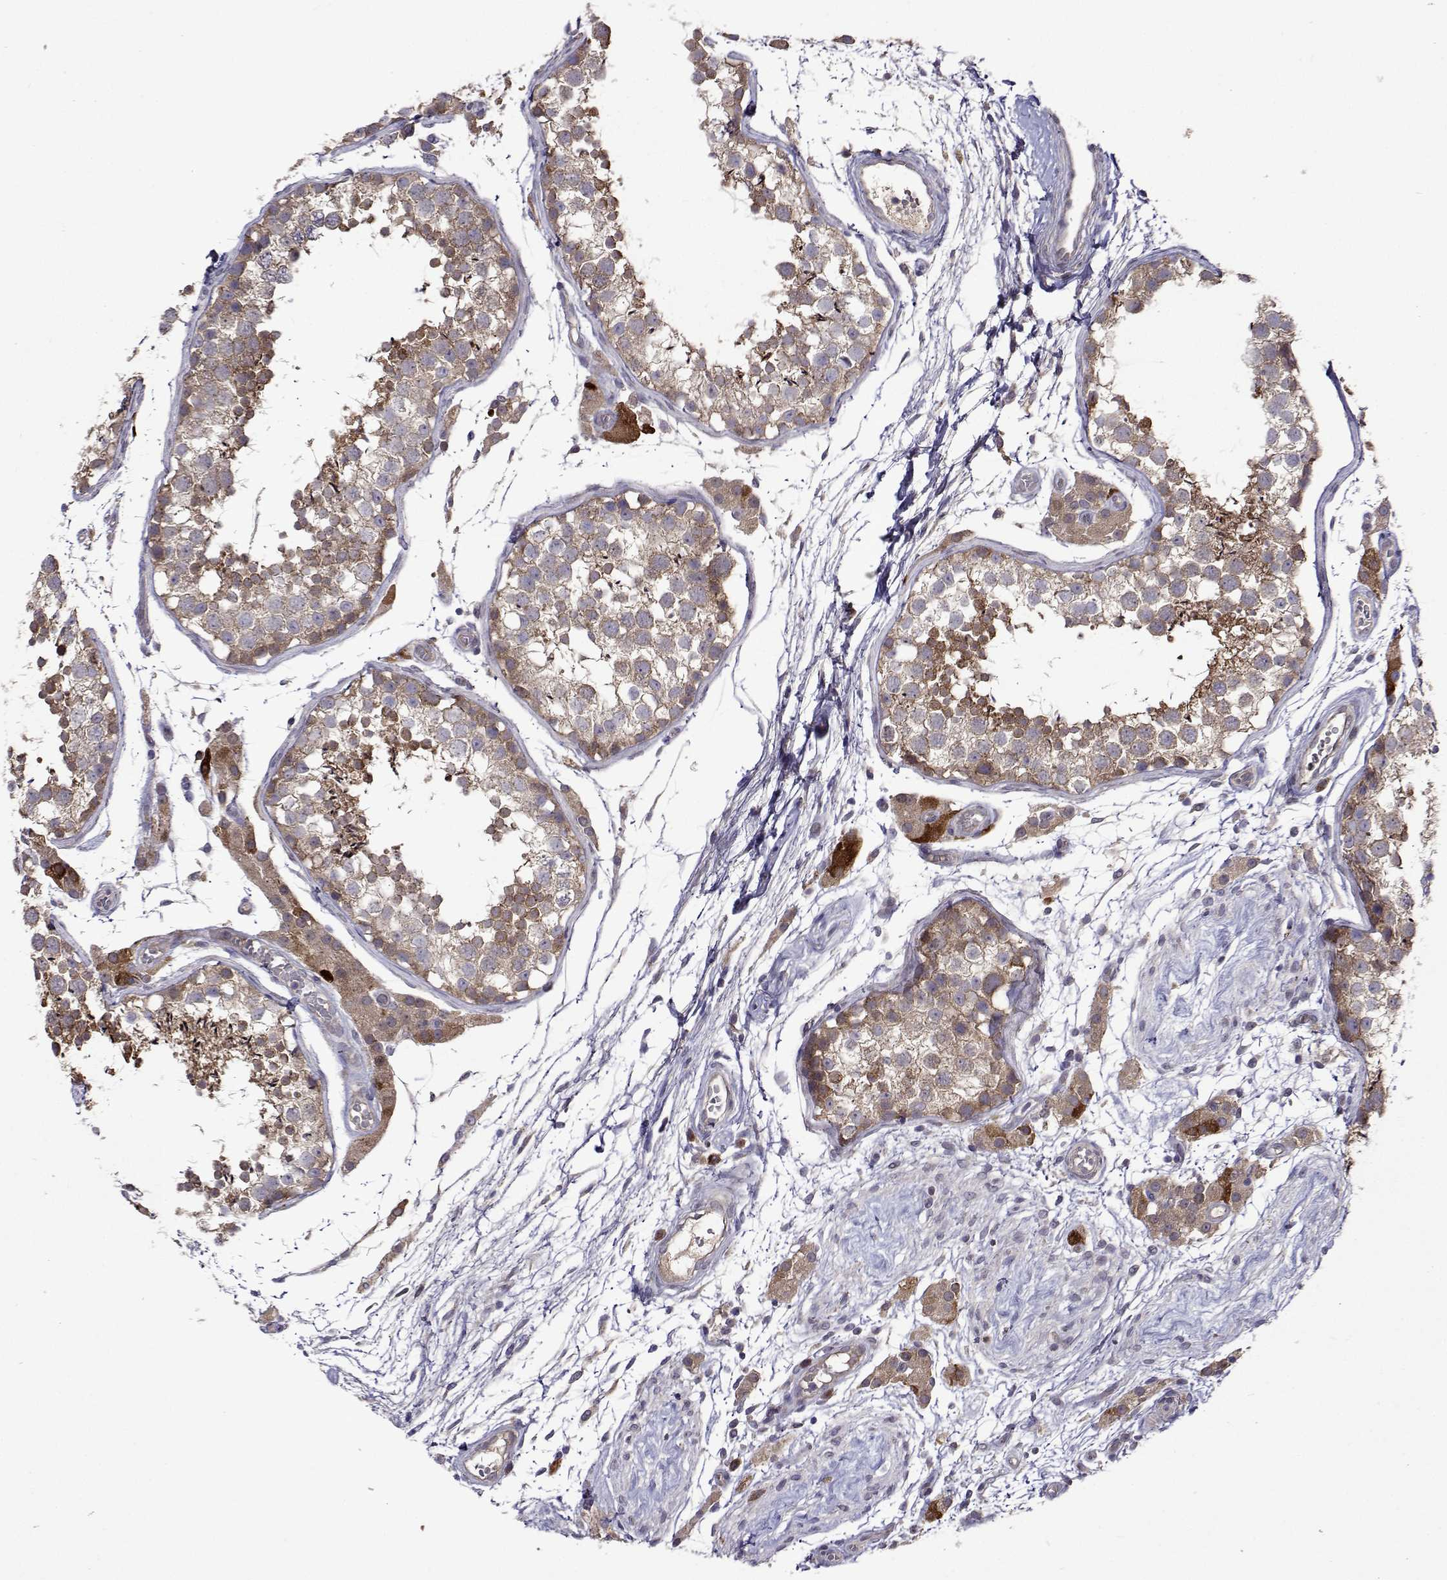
{"staining": {"intensity": "moderate", "quantity": "<25%", "location": "cytoplasmic/membranous"}, "tissue": "testis", "cell_type": "Cells in seminiferous ducts", "image_type": "normal", "snomed": [{"axis": "morphology", "description": "Normal tissue, NOS"}, {"axis": "morphology", "description": "Seminoma, NOS"}, {"axis": "topography", "description": "Testis"}], "caption": "Immunohistochemistry (IHC) photomicrograph of normal human testis stained for a protein (brown), which demonstrates low levels of moderate cytoplasmic/membranous staining in about <25% of cells in seminiferous ducts.", "gene": "TARBP2", "patient": {"sex": "male", "age": 29}}